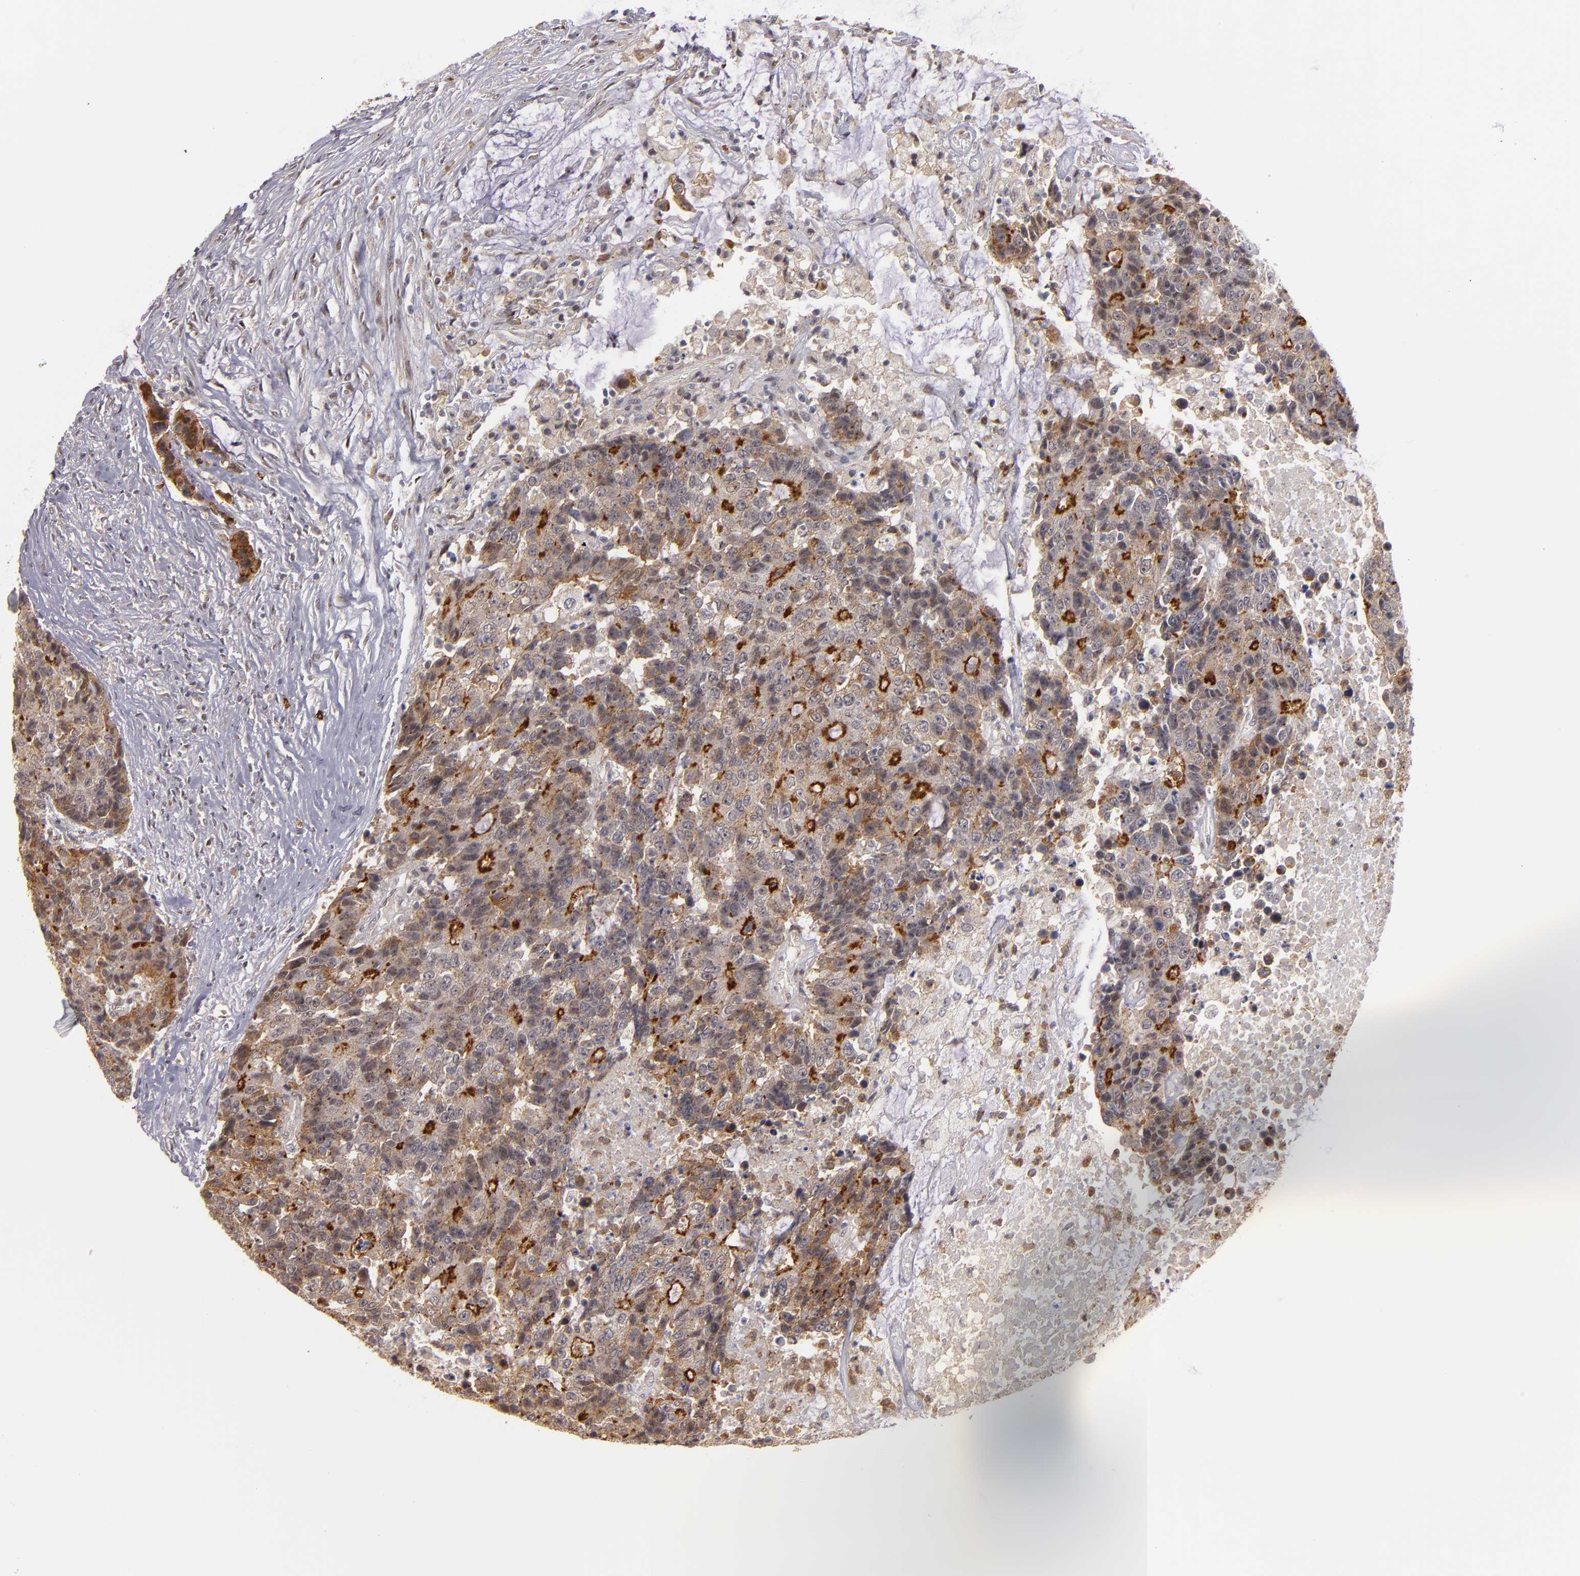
{"staining": {"intensity": "moderate", "quantity": ">75%", "location": "cytoplasmic/membranous"}, "tissue": "colorectal cancer", "cell_type": "Tumor cells", "image_type": "cancer", "snomed": [{"axis": "morphology", "description": "Adenocarcinoma, NOS"}, {"axis": "topography", "description": "Colon"}], "caption": "Immunohistochemical staining of human colorectal adenocarcinoma demonstrates medium levels of moderate cytoplasmic/membranous protein positivity in approximately >75% of tumor cells.", "gene": "STX3", "patient": {"sex": "female", "age": 86}}